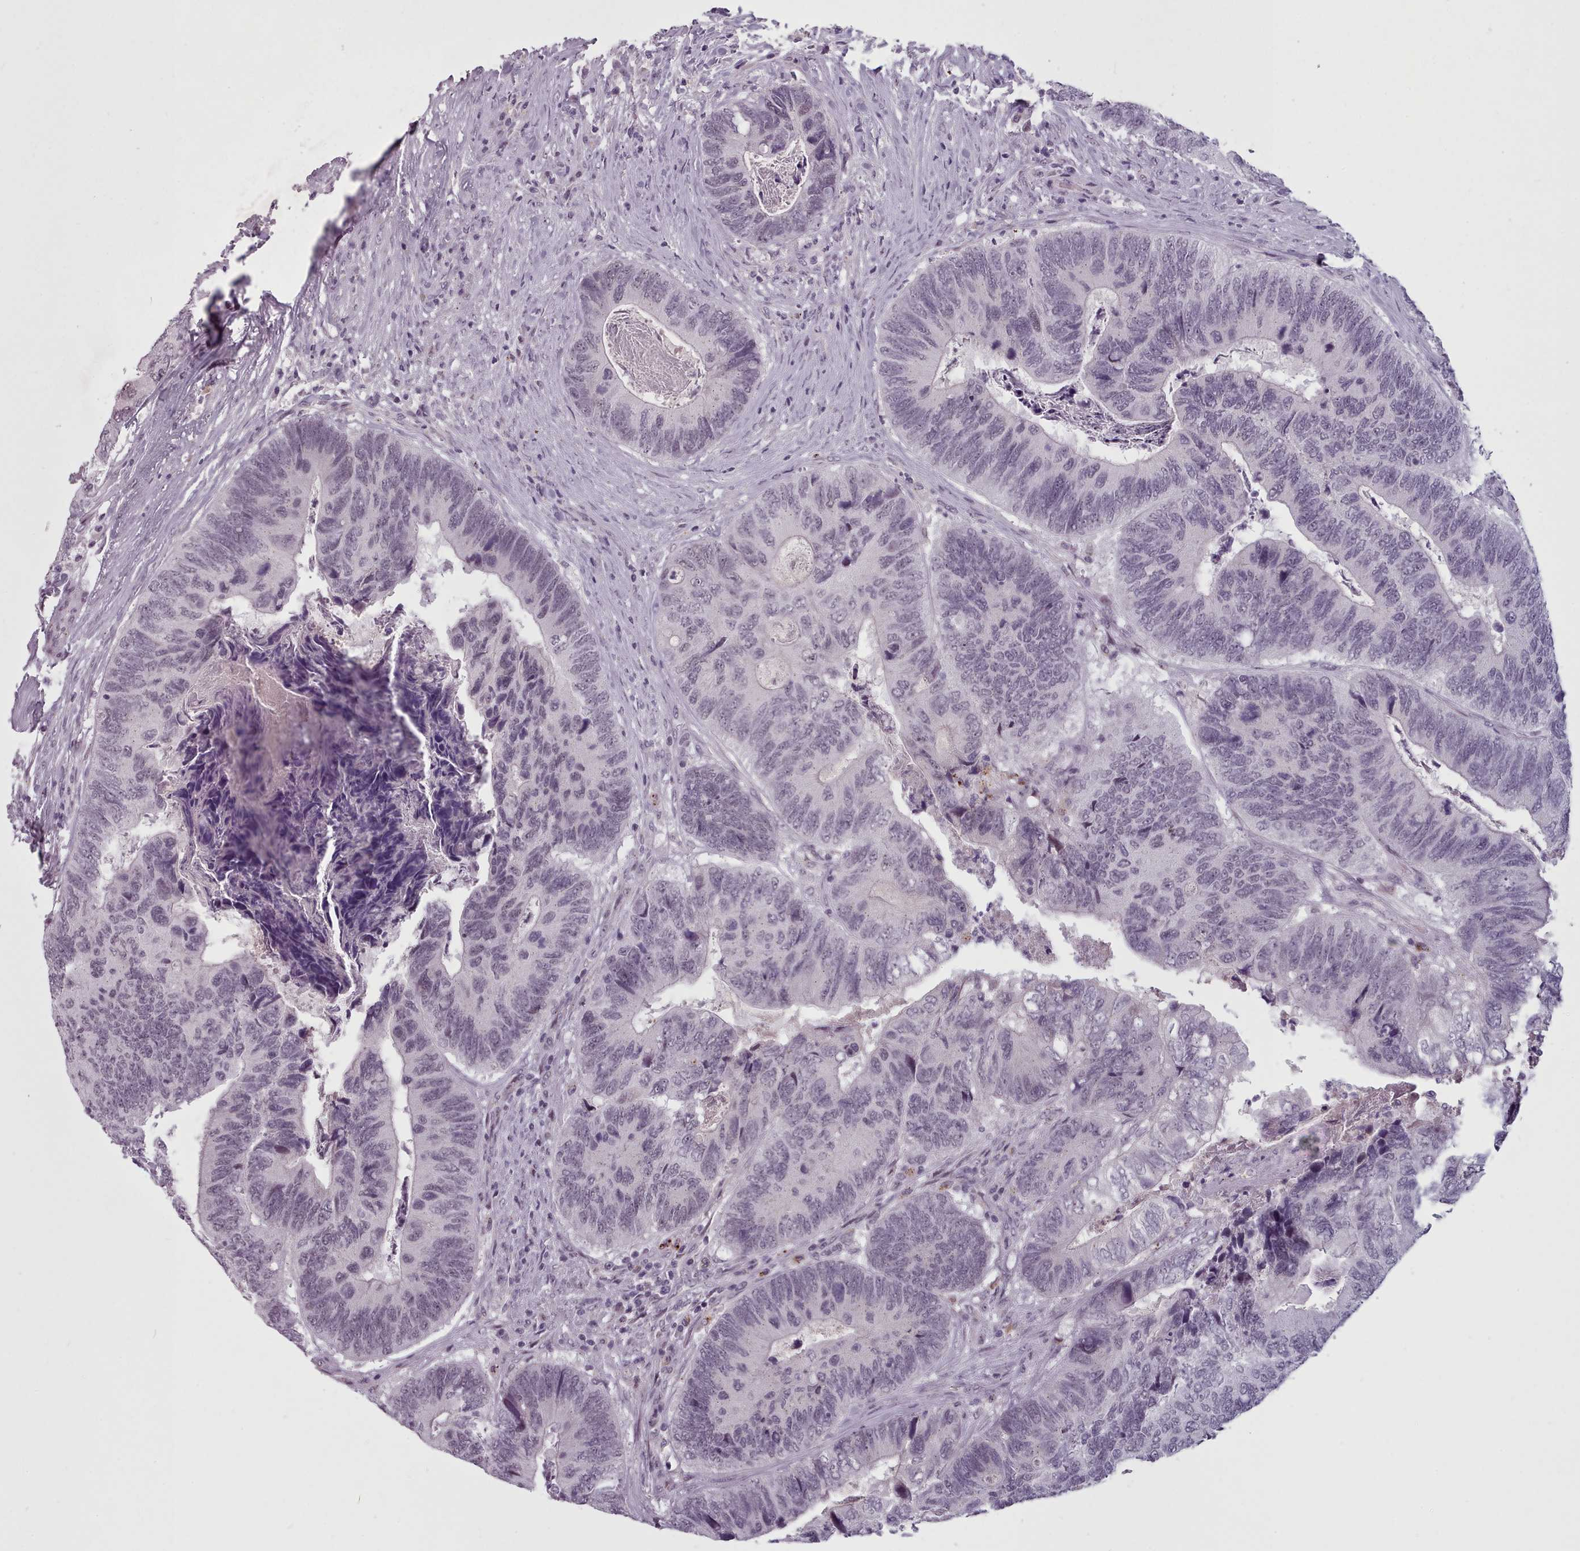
{"staining": {"intensity": "weak", "quantity": "<25%", "location": "nuclear"}, "tissue": "colorectal cancer", "cell_type": "Tumor cells", "image_type": "cancer", "snomed": [{"axis": "morphology", "description": "Adenocarcinoma, NOS"}, {"axis": "topography", "description": "Colon"}], "caption": "This is an IHC photomicrograph of adenocarcinoma (colorectal). There is no positivity in tumor cells.", "gene": "PBX4", "patient": {"sex": "female", "age": 67}}